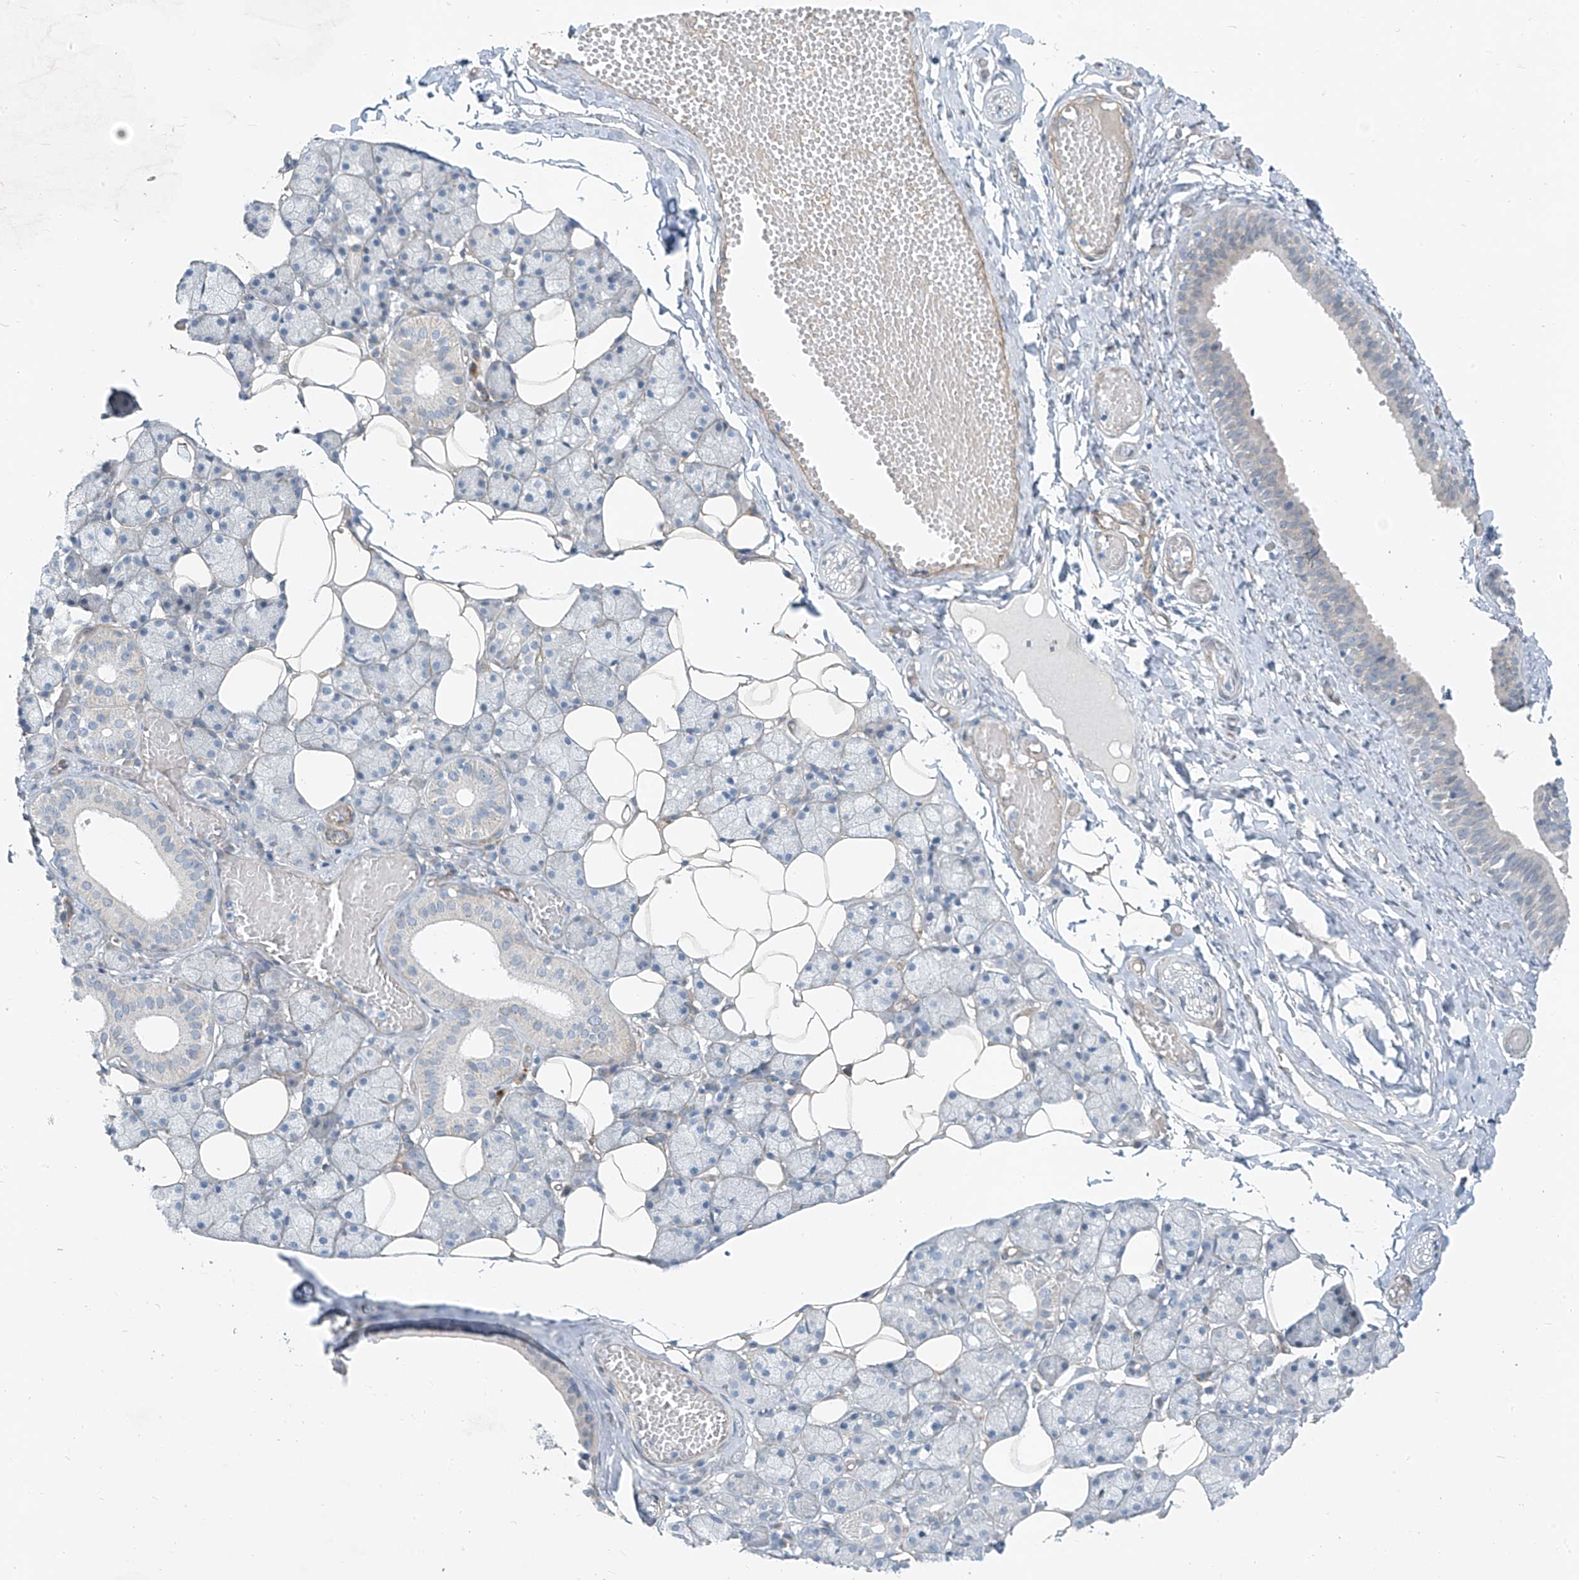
{"staining": {"intensity": "negative", "quantity": "none", "location": "none"}, "tissue": "salivary gland", "cell_type": "Glandular cells", "image_type": "normal", "snomed": [{"axis": "morphology", "description": "Normal tissue, NOS"}, {"axis": "topography", "description": "Salivary gland"}], "caption": "DAB (3,3'-diaminobenzidine) immunohistochemical staining of benign human salivary gland exhibits no significant expression in glandular cells.", "gene": "TNS2", "patient": {"sex": "female", "age": 33}}